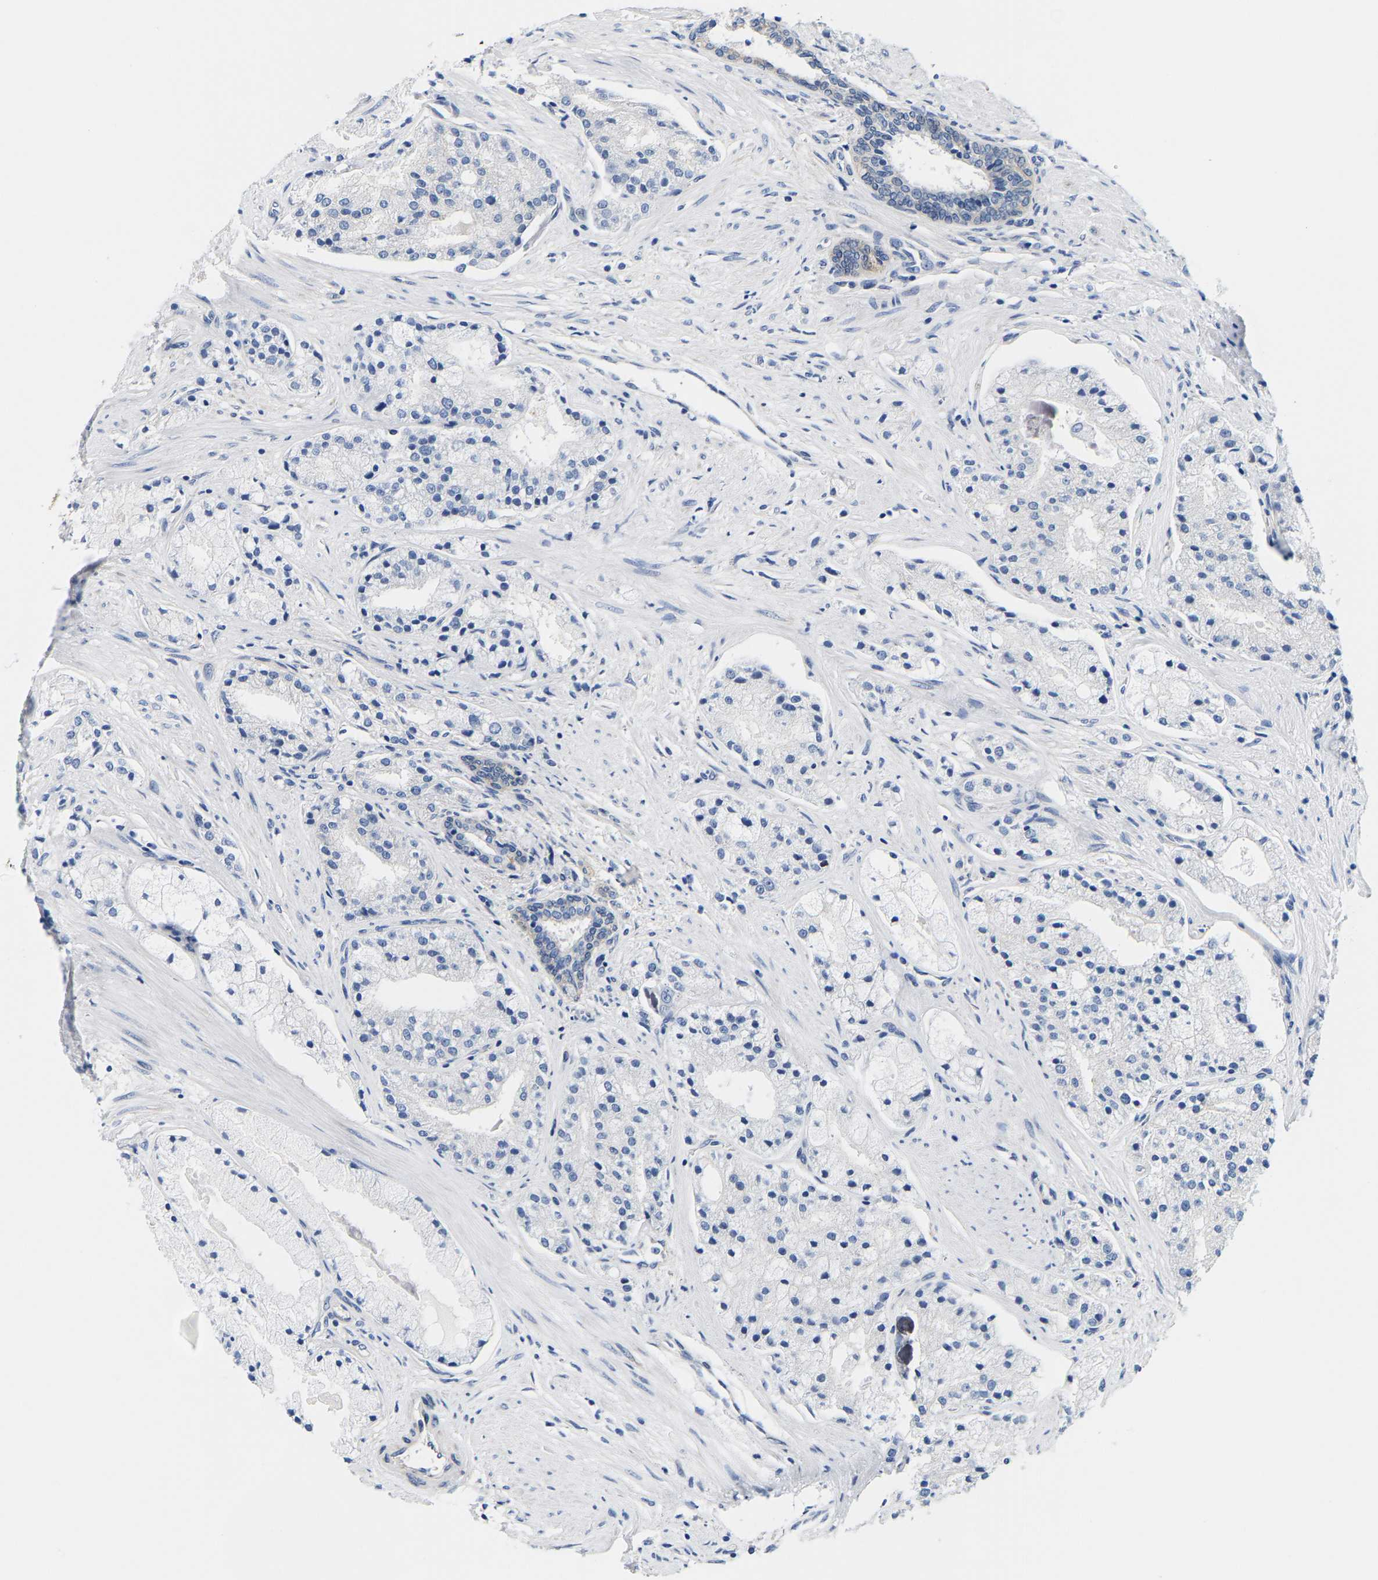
{"staining": {"intensity": "negative", "quantity": "none", "location": "none"}, "tissue": "prostate cancer", "cell_type": "Tumor cells", "image_type": "cancer", "snomed": [{"axis": "morphology", "description": "Adenocarcinoma, High grade"}, {"axis": "topography", "description": "Prostate"}], "caption": "Immunohistochemical staining of prostate cancer (high-grade adenocarcinoma) exhibits no significant staining in tumor cells.", "gene": "DSCAM", "patient": {"sex": "male", "age": 50}}